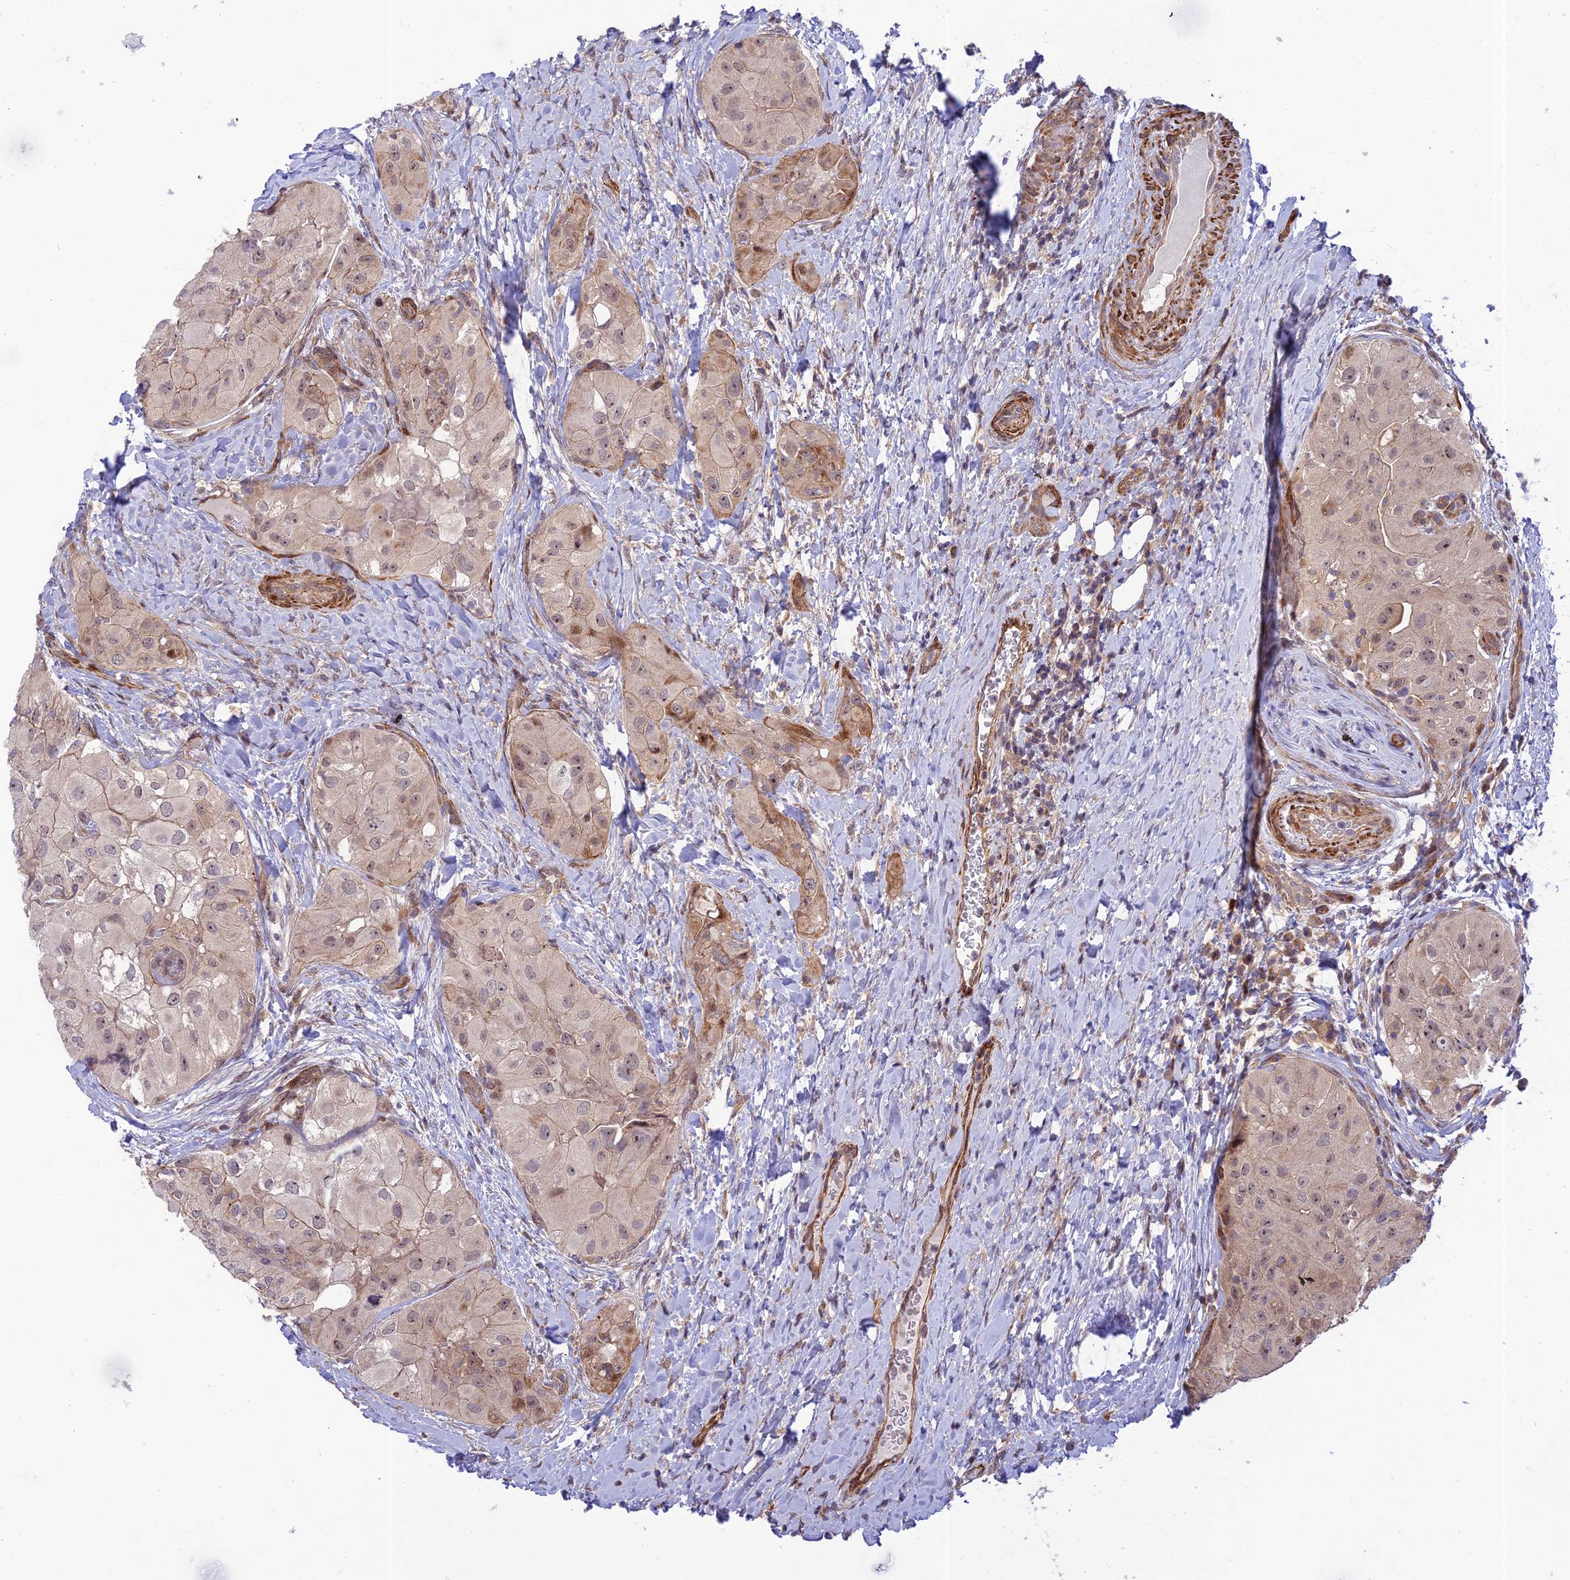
{"staining": {"intensity": "weak", "quantity": "<25%", "location": "cytoplasmic/membranous,nuclear"}, "tissue": "thyroid cancer", "cell_type": "Tumor cells", "image_type": "cancer", "snomed": [{"axis": "morphology", "description": "Normal tissue, NOS"}, {"axis": "morphology", "description": "Papillary adenocarcinoma, NOS"}, {"axis": "topography", "description": "Thyroid gland"}], "caption": "Immunohistochemical staining of human thyroid papillary adenocarcinoma exhibits no significant staining in tumor cells.", "gene": "ZNF584", "patient": {"sex": "female", "age": 59}}